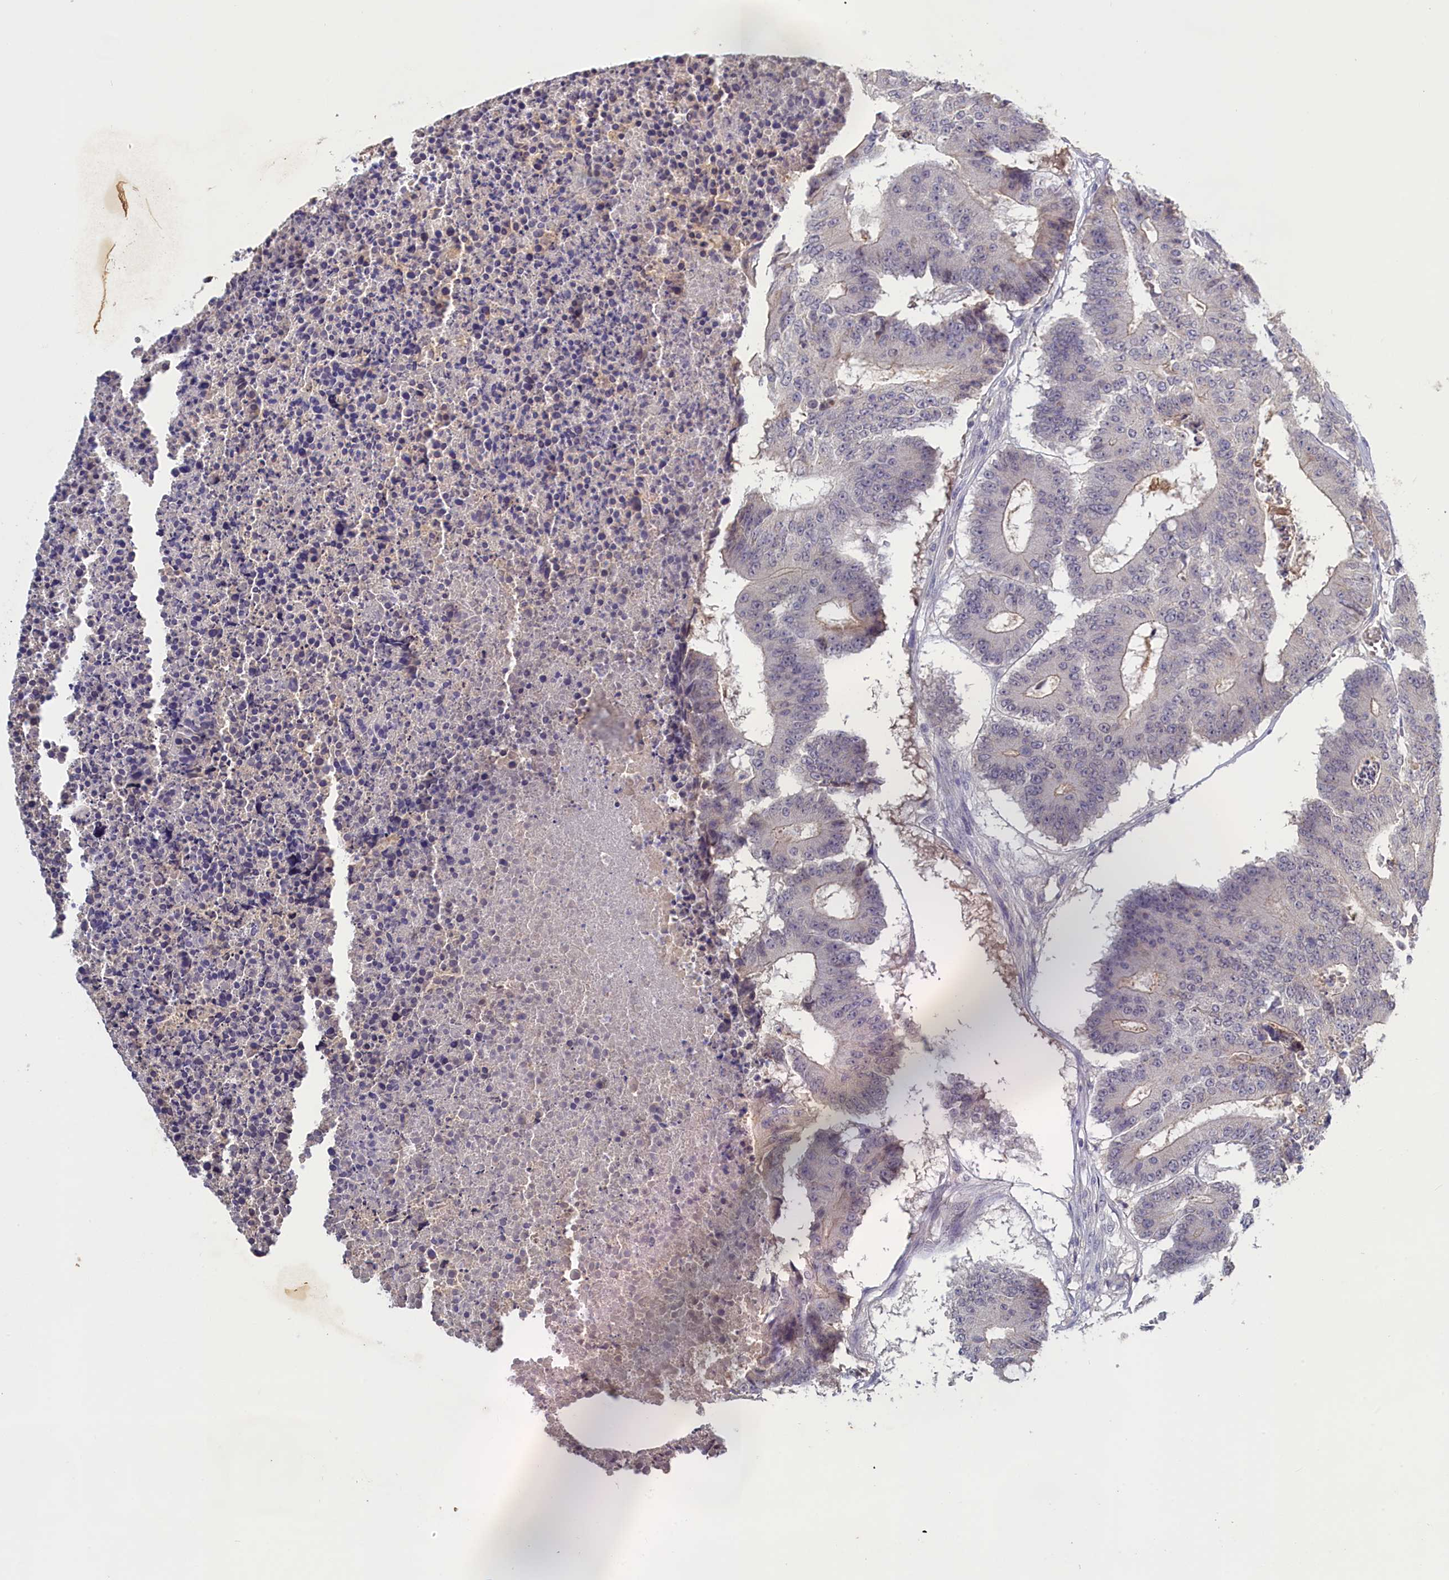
{"staining": {"intensity": "negative", "quantity": "none", "location": "none"}, "tissue": "colorectal cancer", "cell_type": "Tumor cells", "image_type": "cancer", "snomed": [{"axis": "morphology", "description": "Adenocarcinoma, NOS"}, {"axis": "topography", "description": "Colon"}], "caption": "IHC histopathology image of human colorectal cancer (adenocarcinoma) stained for a protein (brown), which displays no staining in tumor cells.", "gene": "CELF5", "patient": {"sex": "male", "age": 87}}